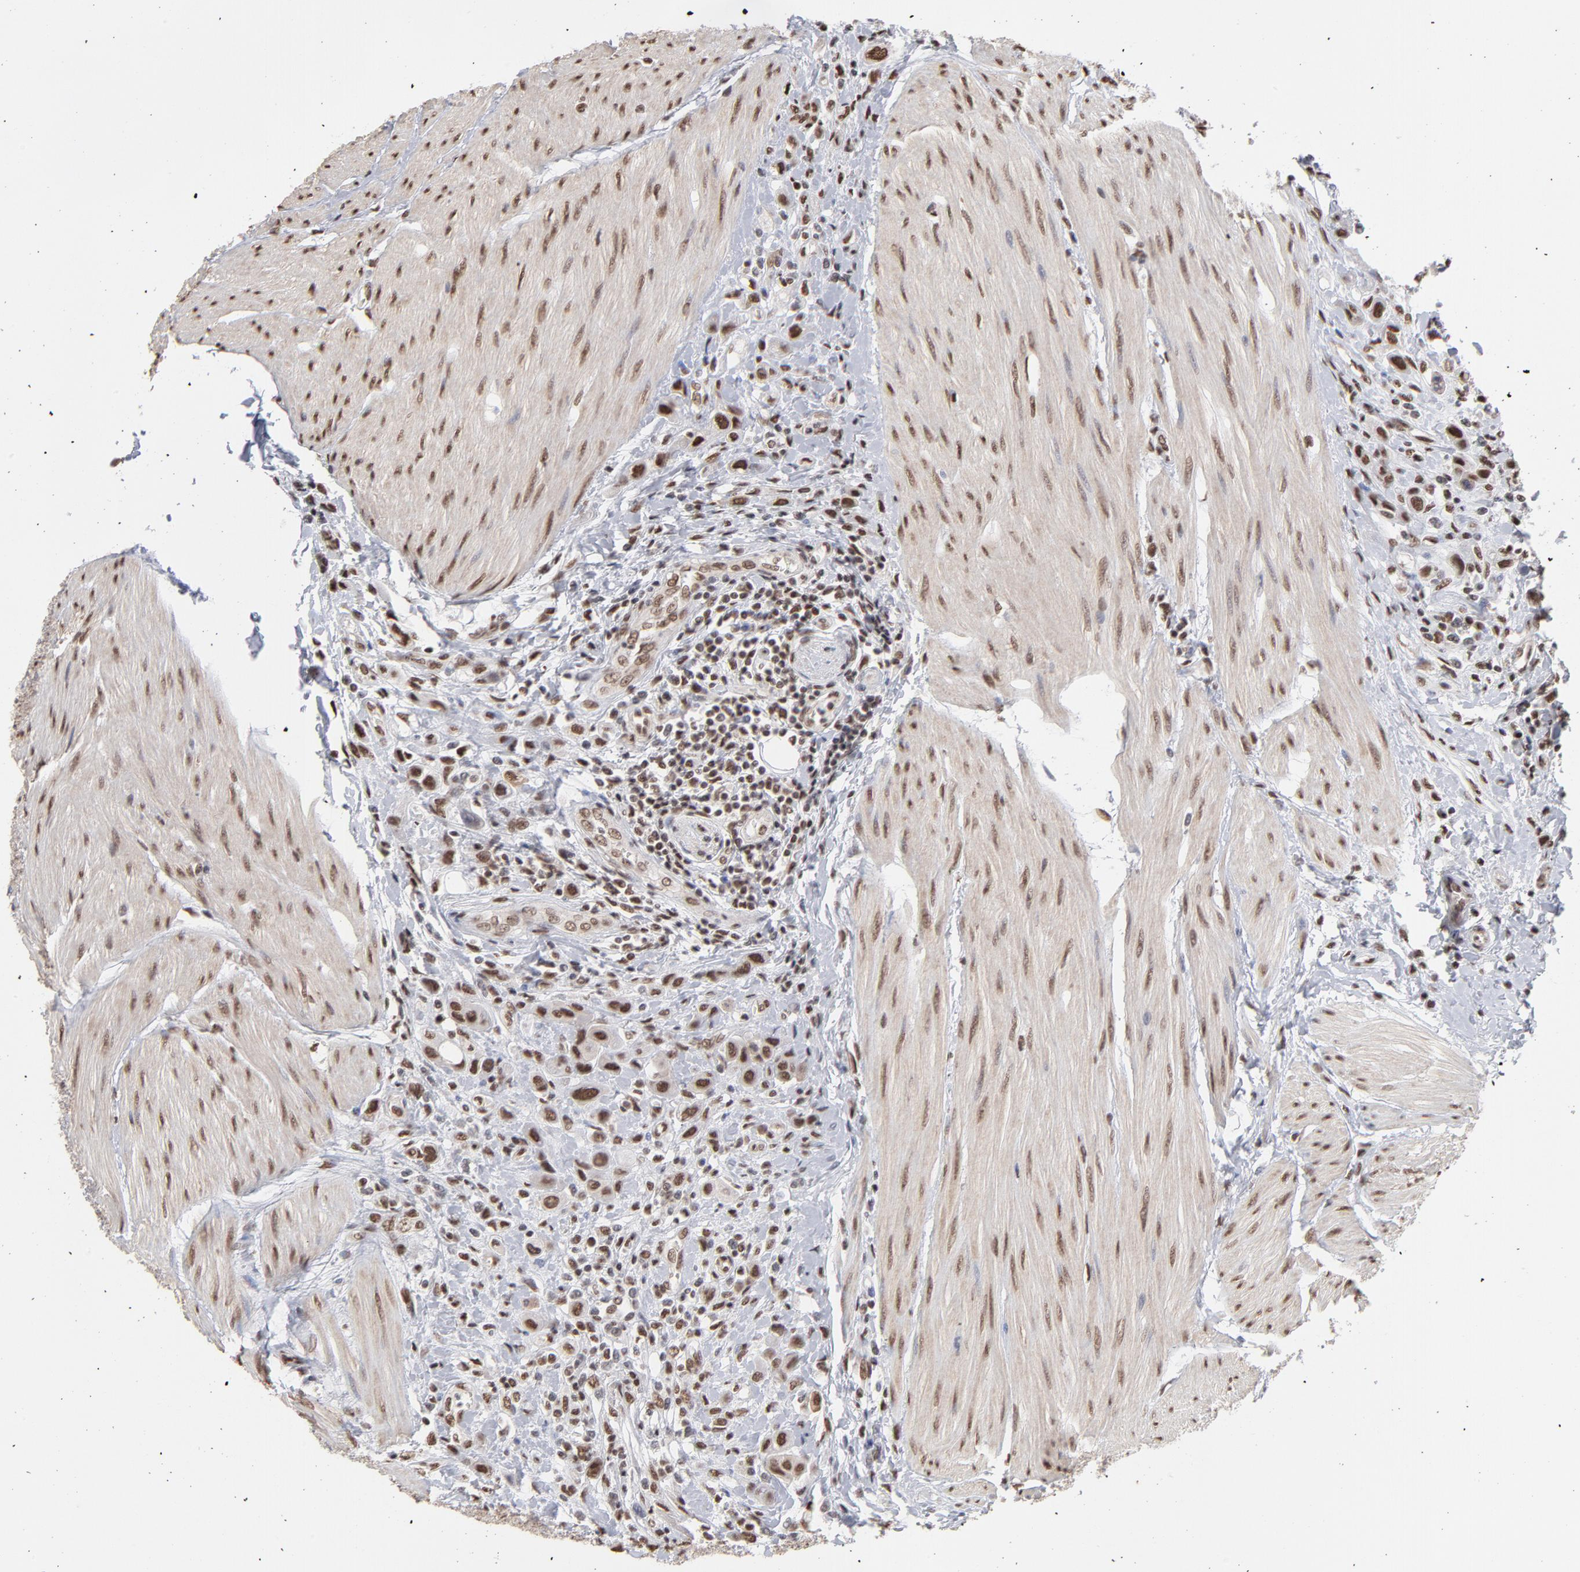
{"staining": {"intensity": "strong", "quantity": ">75%", "location": "cytoplasmic/membranous,nuclear"}, "tissue": "urothelial cancer", "cell_type": "Tumor cells", "image_type": "cancer", "snomed": [{"axis": "morphology", "description": "Urothelial carcinoma, High grade"}, {"axis": "topography", "description": "Urinary bladder"}], "caption": "Immunohistochemistry (IHC) (DAB) staining of human urothelial cancer reveals strong cytoplasmic/membranous and nuclear protein positivity in approximately >75% of tumor cells. (DAB (3,3'-diaminobenzidine) IHC, brown staining for protein, blue staining for nuclei).", "gene": "ZNF3", "patient": {"sex": "male", "age": 50}}